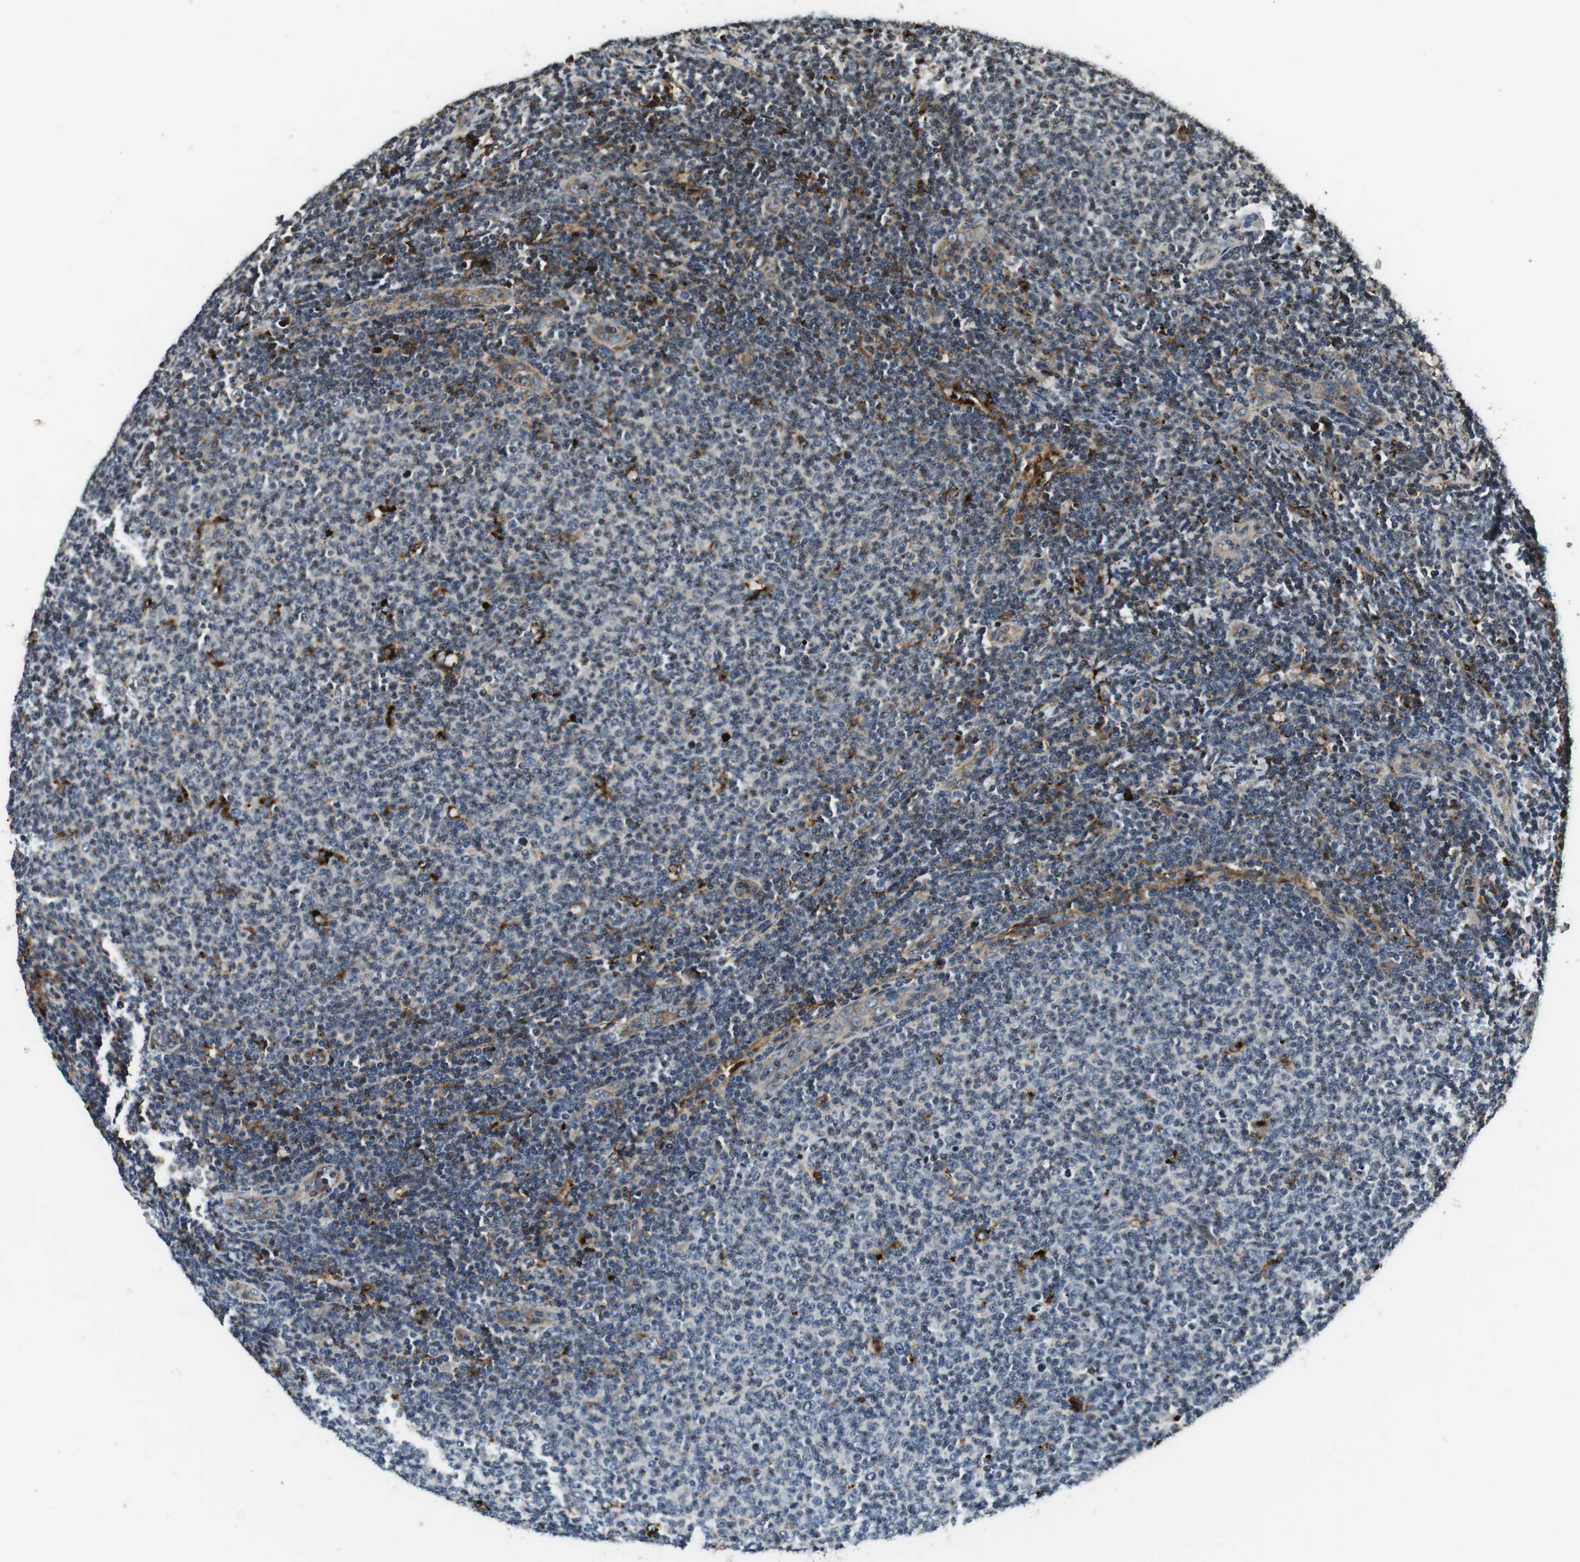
{"staining": {"intensity": "moderate", "quantity": "<25%", "location": "cytoplasmic/membranous"}, "tissue": "lymphoma", "cell_type": "Tumor cells", "image_type": "cancer", "snomed": [{"axis": "morphology", "description": "Malignant lymphoma, non-Hodgkin's type, Low grade"}, {"axis": "topography", "description": "Lymph node"}], "caption": "Immunohistochemistry of human low-grade malignant lymphoma, non-Hodgkin's type reveals low levels of moderate cytoplasmic/membranous positivity in approximately <25% of tumor cells. (DAB IHC with brightfield microscopy, high magnification).", "gene": "TXNRD1", "patient": {"sex": "male", "age": 66}}